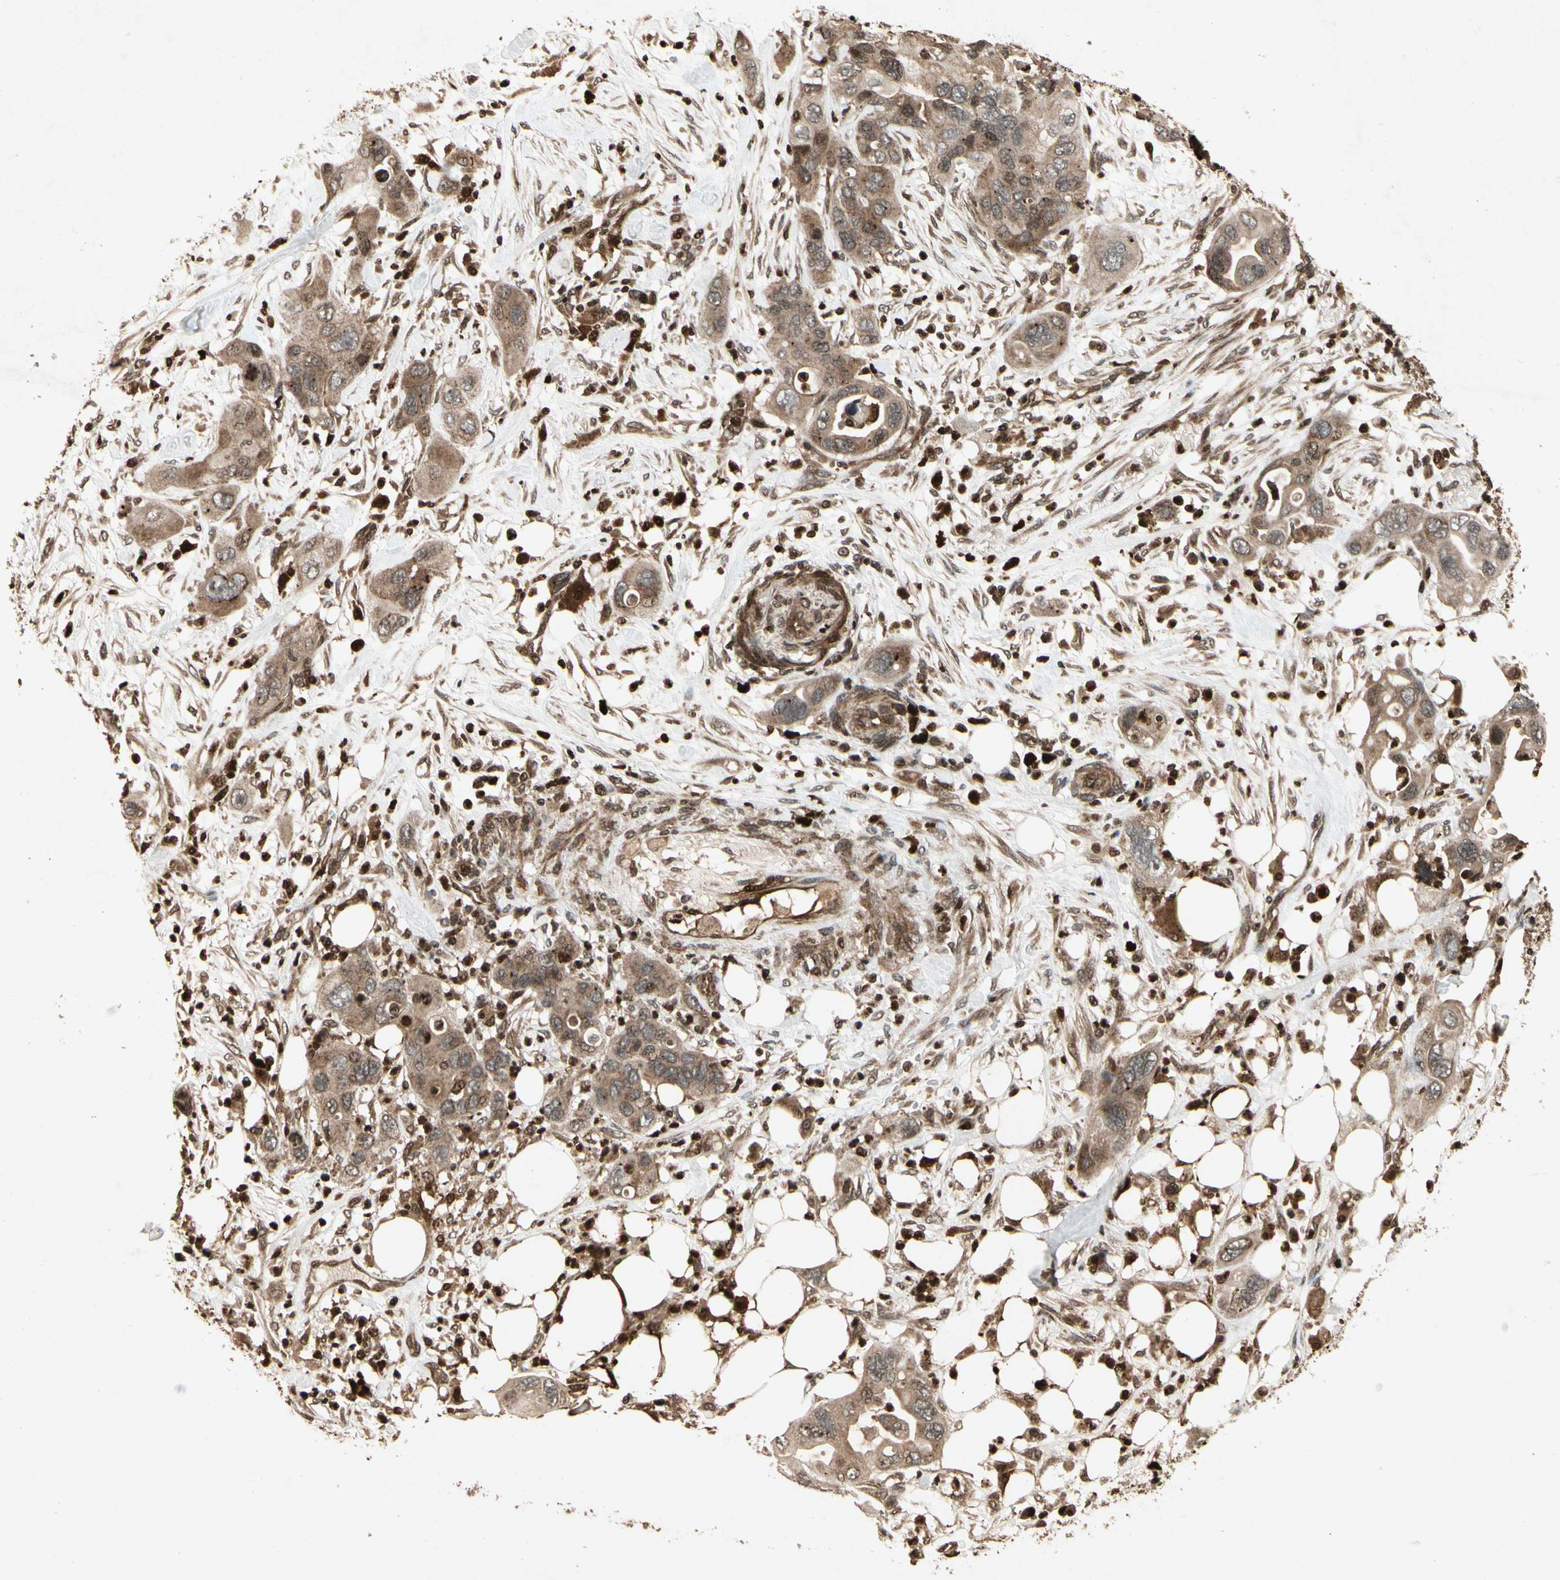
{"staining": {"intensity": "moderate", "quantity": ">75%", "location": "cytoplasmic/membranous"}, "tissue": "pancreatic cancer", "cell_type": "Tumor cells", "image_type": "cancer", "snomed": [{"axis": "morphology", "description": "Adenocarcinoma, NOS"}, {"axis": "topography", "description": "Pancreas"}], "caption": "The histopathology image demonstrates a brown stain indicating the presence of a protein in the cytoplasmic/membranous of tumor cells in pancreatic adenocarcinoma.", "gene": "GLRX", "patient": {"sex": "female", "age": 71}}